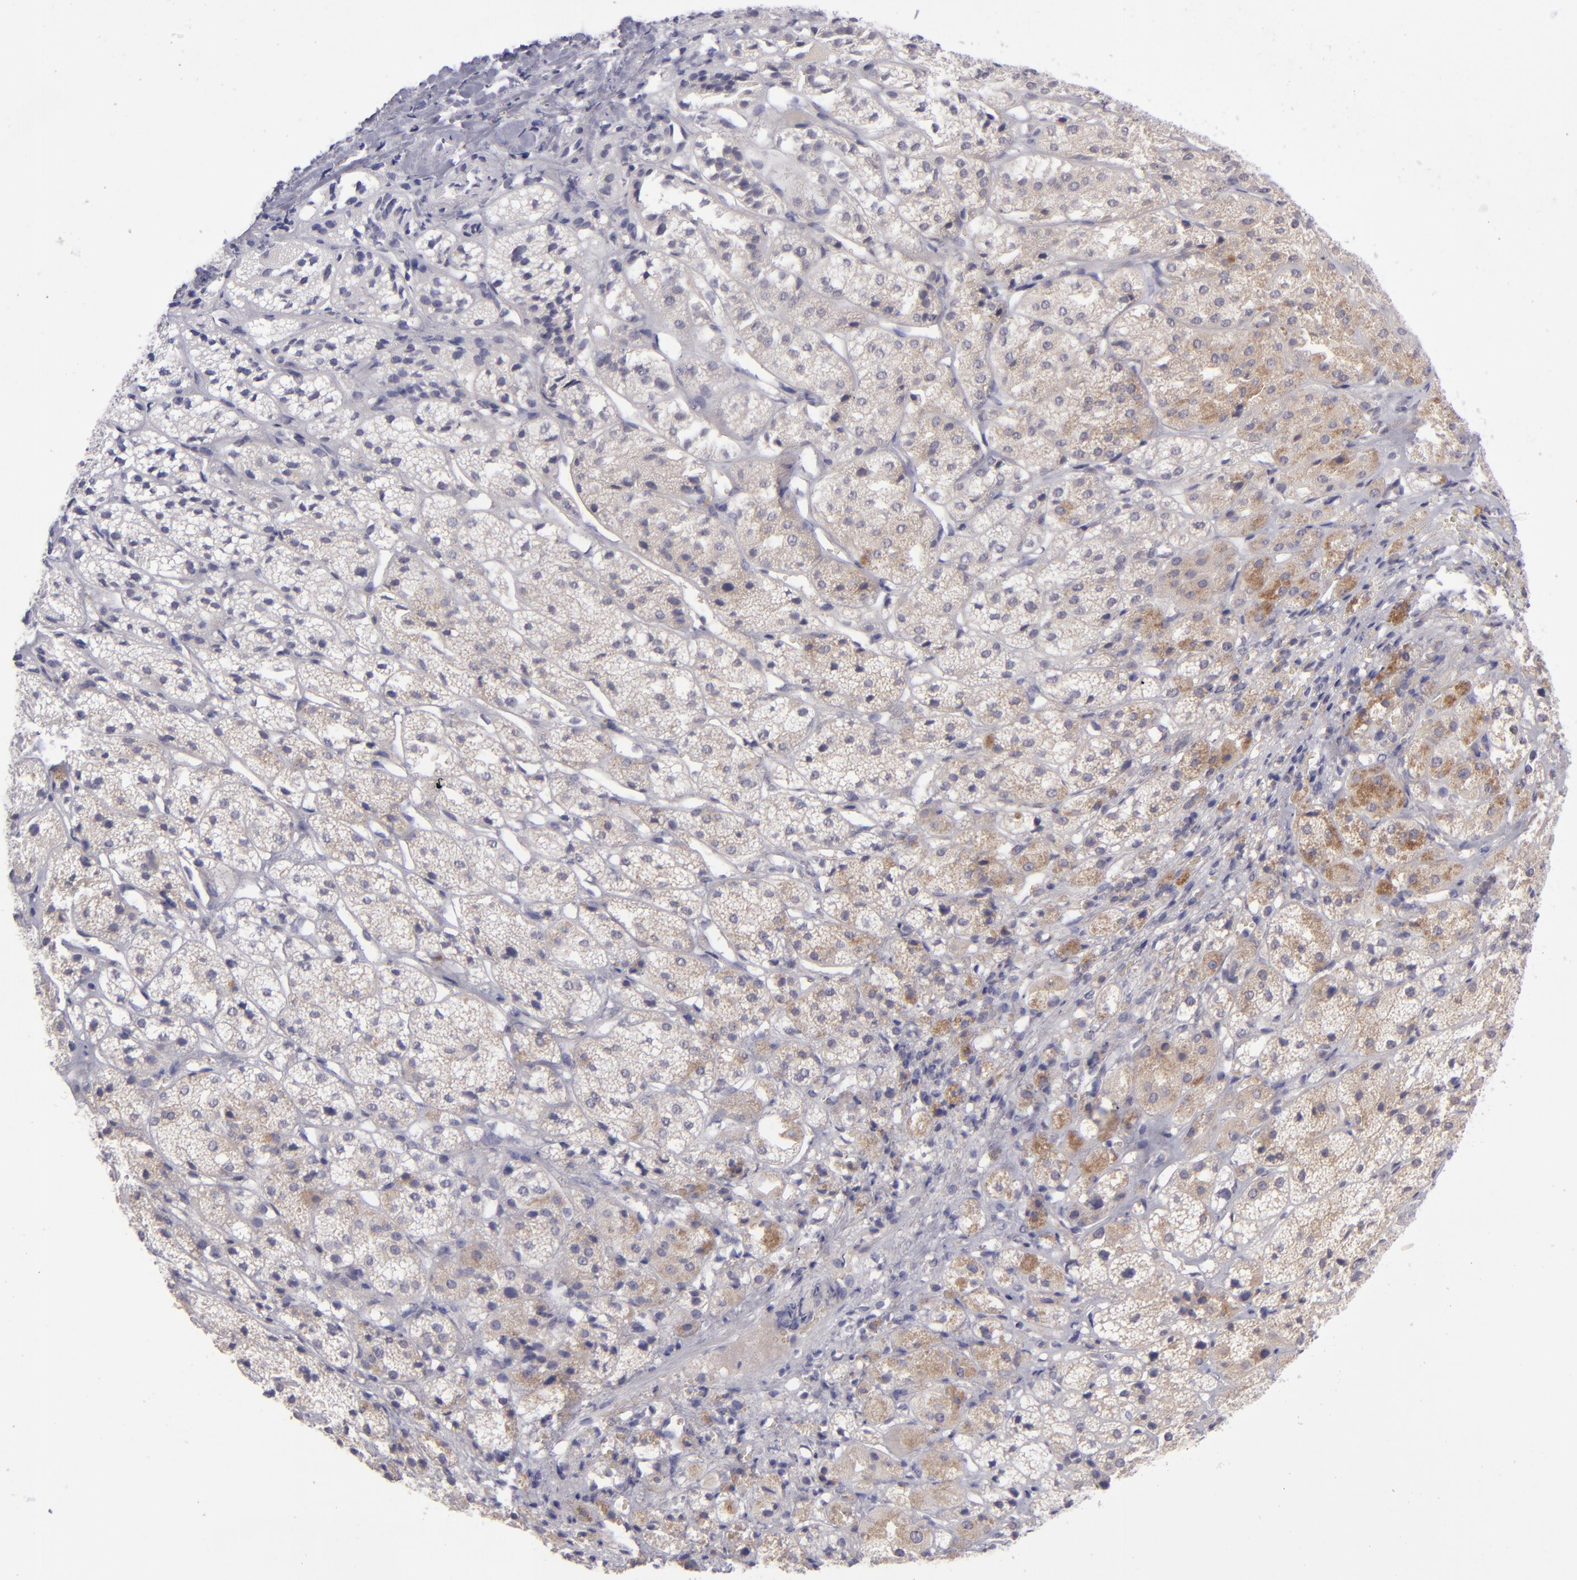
{"staining": {"intensity": "weak", "quantity": "25%-75%", "location": "cytoplasmic/membranous"}, "tissue": "adrenal gland", "cell_type": "Glandular cells", "image_type": "normal", "snomed": [{"axis": "morphology", "description": "Normal tissue, NOS"}, {"axis": "topography", "description": "Adrenal gland"}], "caption": "Weak cytoplasmic/membranous expression for a protein is seen in approximately 25%-75% of glandular cells of normal adrenal gland using immunohistochemistry.", "gene": "EVPL", "patient": {"sex": "female", "age": 71}}